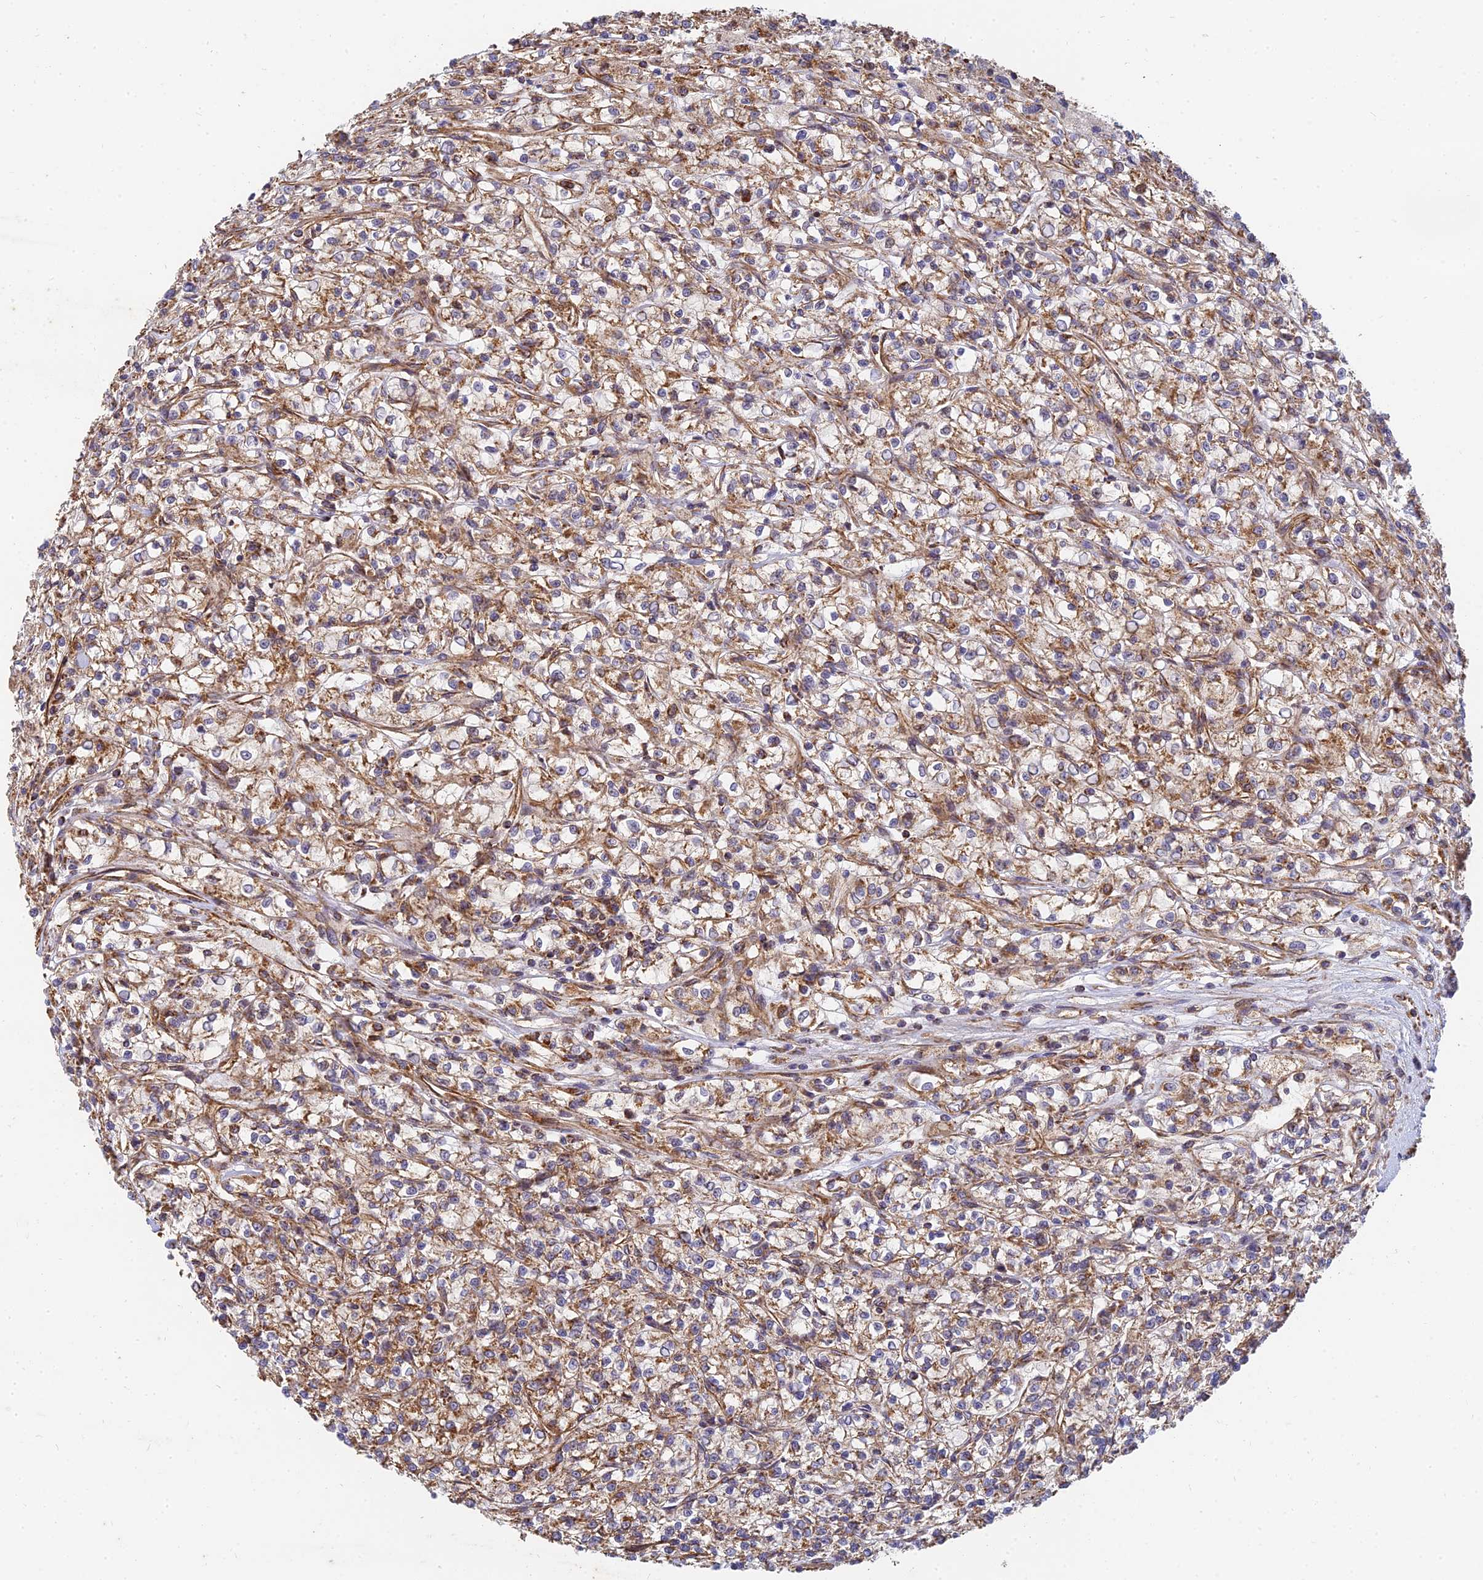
{"staining": {"intensity": "moderate", "quantity": ">75%", "location": "cytoplasmic/membranous"}, "tissue": "renal cancer", "cell_type": "Tumor cells", "image_type": "cancer", "snomed": [{"axis": "morphology", "description": "Adenocarcinoma, NOS"}, {"axis": "topography", "description": "Kidney"}], "caption": "A histopathology image showing moderate cytoplasmic/membranous expression in about >75% of tumor cells in renal cancer (adenocarcinoma), as visualized by brown immunohistochemical staining.", "gene": "DSTYK", "patient": {"sex": "female", "age": 59}}